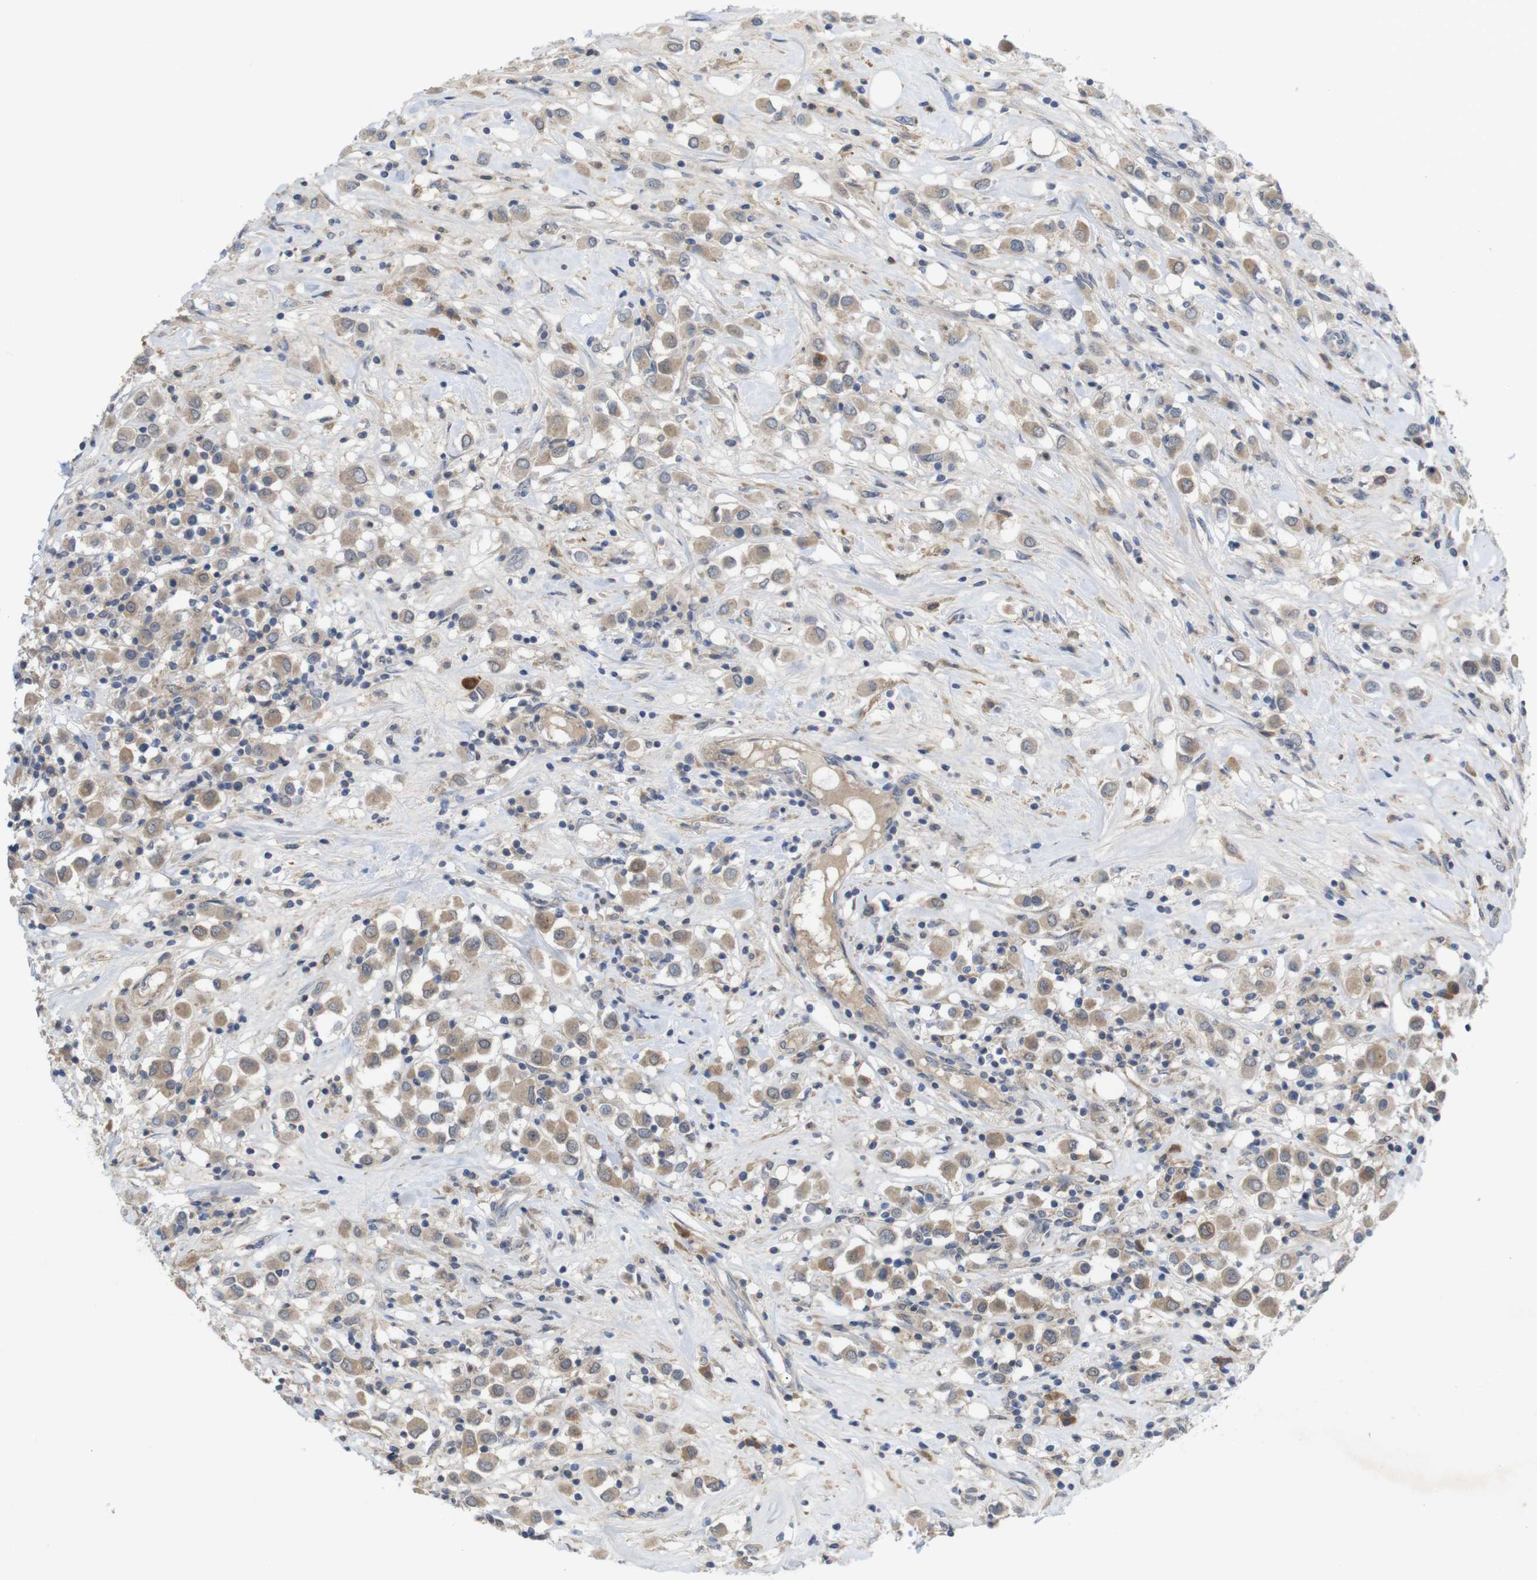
{"staining": {"intensity": "moderate", "quantity": ">75%", "location": "cytoplasmic/membranous"}, "tissue": "breast cancer", "cell_type": "Tumor cells", "image_type": "cancer", "snomed": [{"axis": "morphology", "description": "Duct carcinoma"}, {"axis": "topography", "description": "Breast"}], "caption": "Immunohistochemistry (IHC) staining of infiltrating ductal carcinoma (breast), which demonstrates medium levels of moderate cytoplasmic/membranous positivity in about >75% of tumor cells indicating moderate cytoplasmic/membranous protein positivity. The staining was performed using DAB (3,3'-diaminobenzidine) (brown) for protein detection and nuclei were counterstained in hematoxylin (blue).", "gene": "BCAR3", "patient": {"sex": "female", "age": 61}}